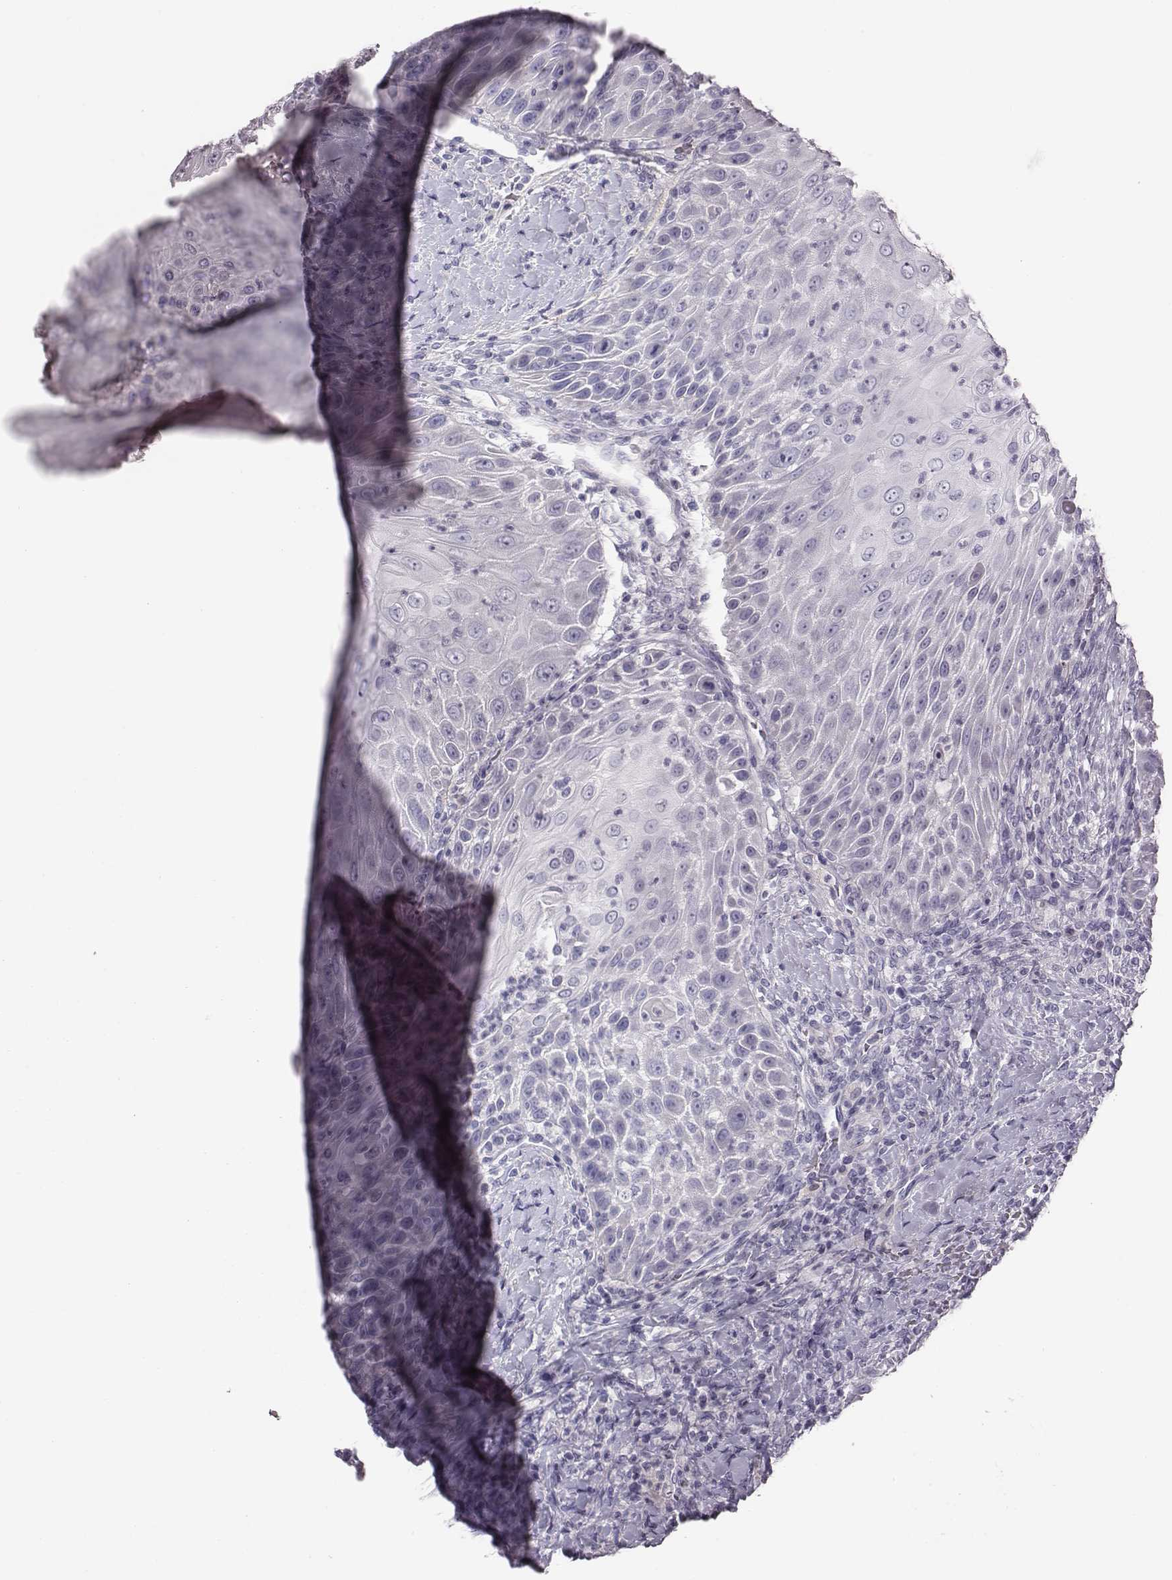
{"staining": {"intensity": "negative", "quantity": "none", "location": "none"}, "tissue": "head and neck cancer", "cell_type": "Tumor cells", "image_type": "cancer", "snomed": [{"axis": "morphology", "description": "Squamous cell carcinoma, NOS"}, {"axis": "topography", "description": "Head-Neck"}], "caption": "This is an immunohistochemistry (IHC) photomicrograph of head and neck cancer. There is no staining in tumor cells.", "gene": "CRISP1", "patient": {"sex": "male", "age": 69}}